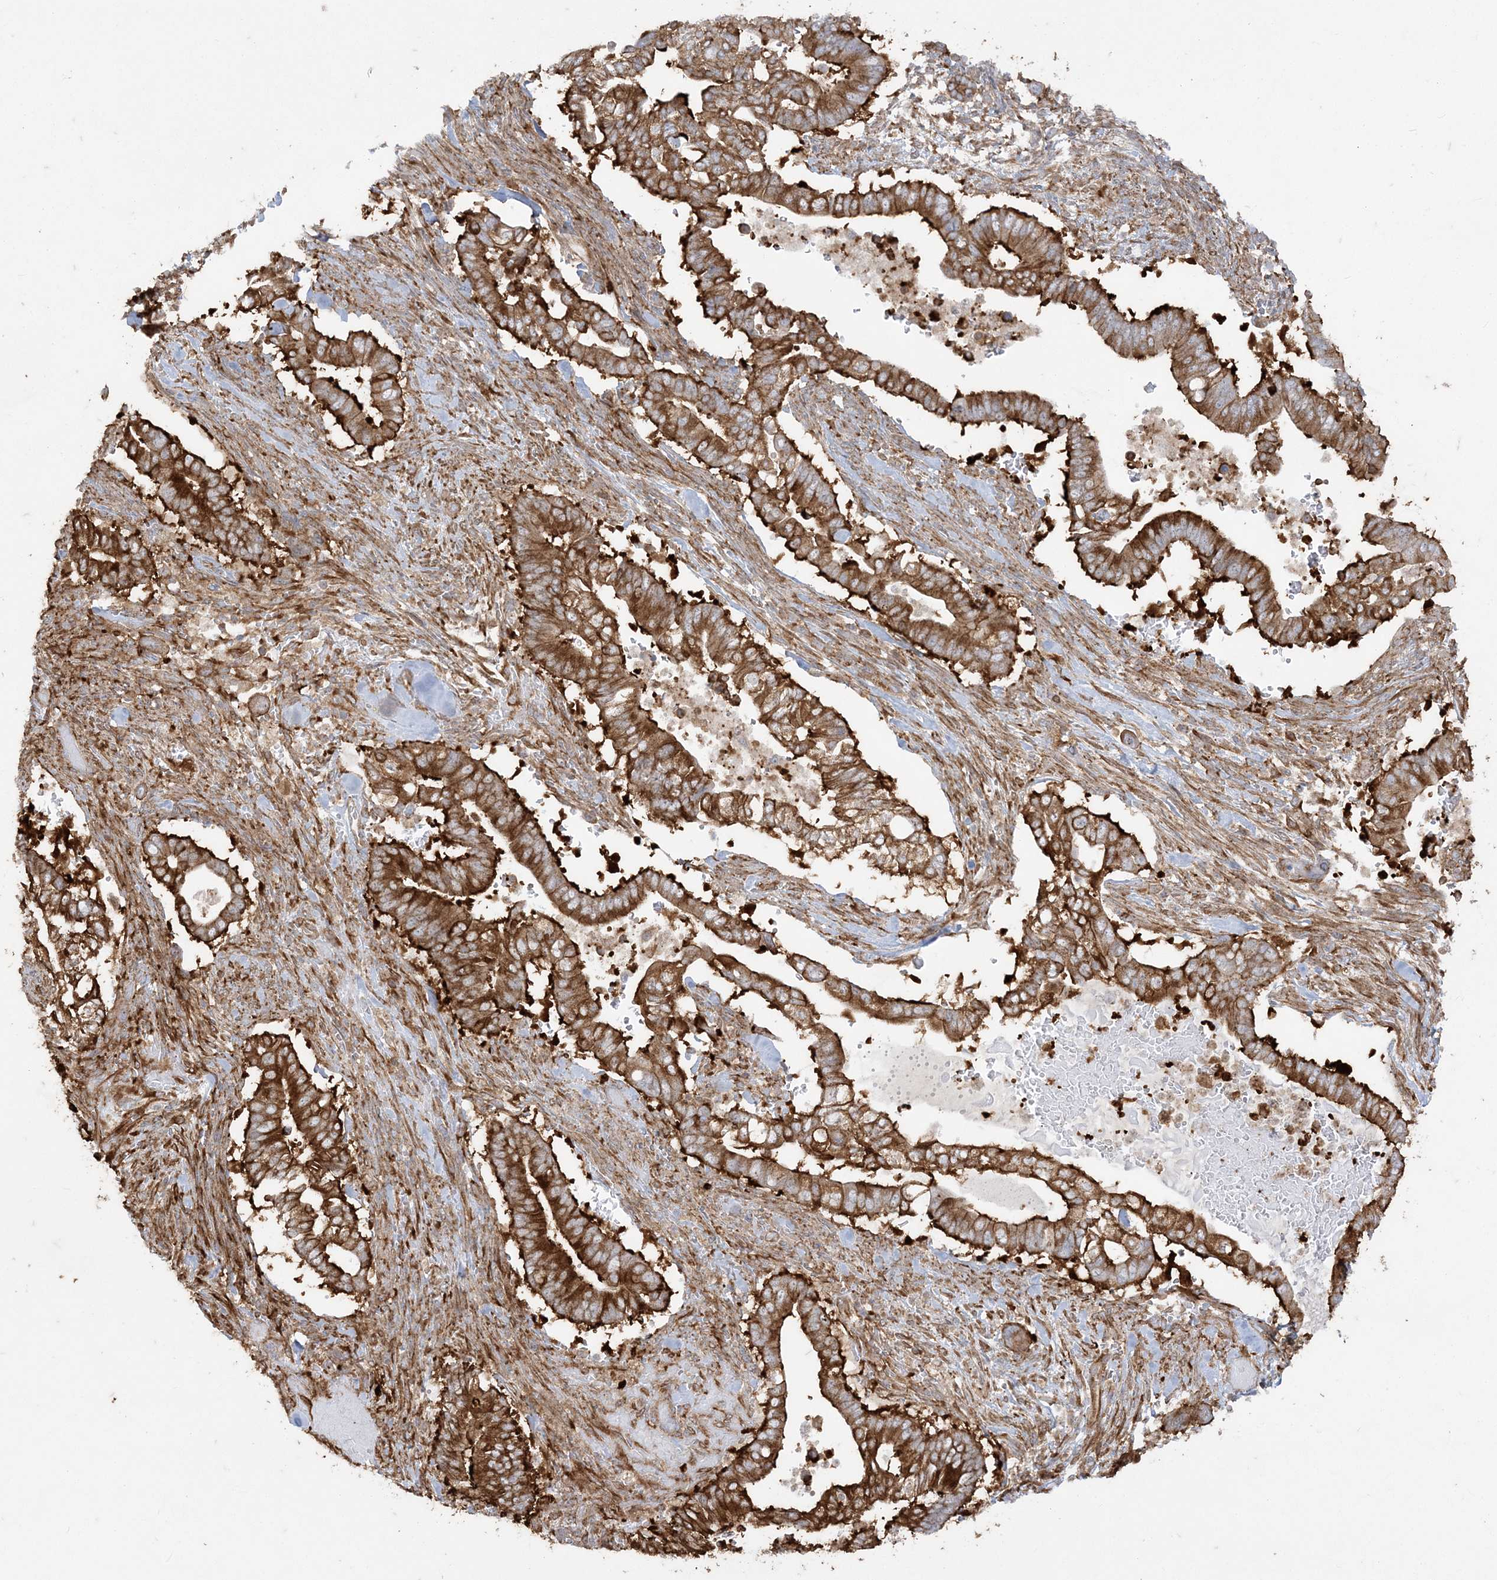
{"staining": {"intensity": "strong", "quantity": ">75%", "location": "cytoplasmic/membranous"}, "tissue": "pancreatic cancer", "cell_type": "Tumor cells", "image_type": "cancer", "snomed": [{"axis": "morphology", "description": "Adenocarcinoma, NOS"}, {"axis": "topography", "description": "Pancreas"}], "caption": "An immunohistochemistry image of neoplastic tissue is shown. Protein staining in brown shows strong cytoplasmic/membranous positivity in pancreatic adenocarcinoma within tumor cells.", "gene": "DERL3", "patient": {"sex": "male", "age": 68}}